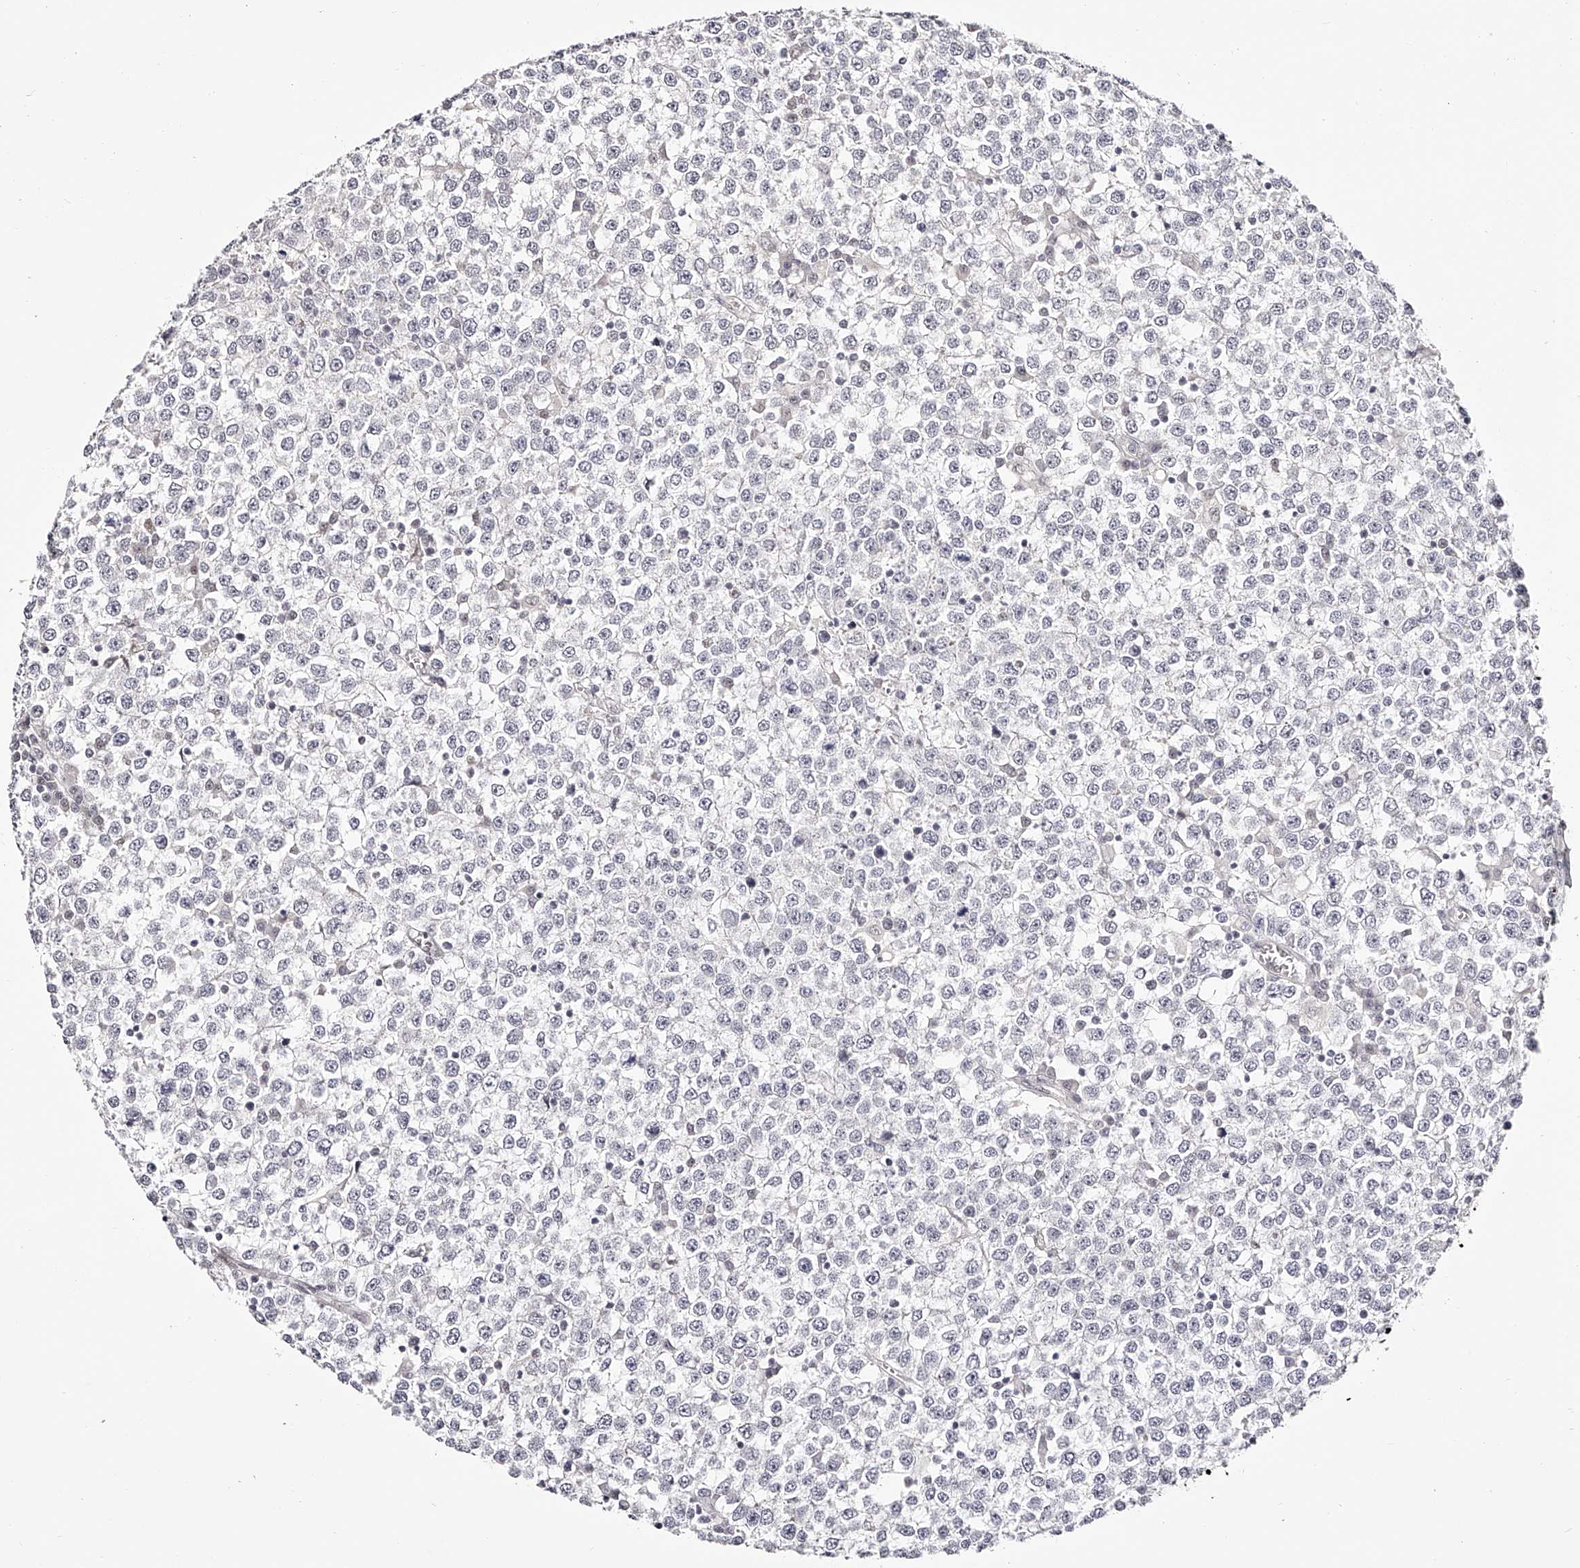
{"staining": {"intensity": "negative", "quantity": "none", "location": "none"}, "tissue": "testis cancer", "cell_type": "Tumor cells", "image_type": "cancer", "snomed": [{"axis": "morphology", "description": "Seminoma, NOS"}, {"axis": "topography", "description": "Testis"}], "caption": "The IHC micrograph has no significant positivity in tumor cells of testis cancer (seminoma) tissue. Nuclei are stained in blue.", "gene": "USF3", "patient": {"sex": "male", "age": 65}}